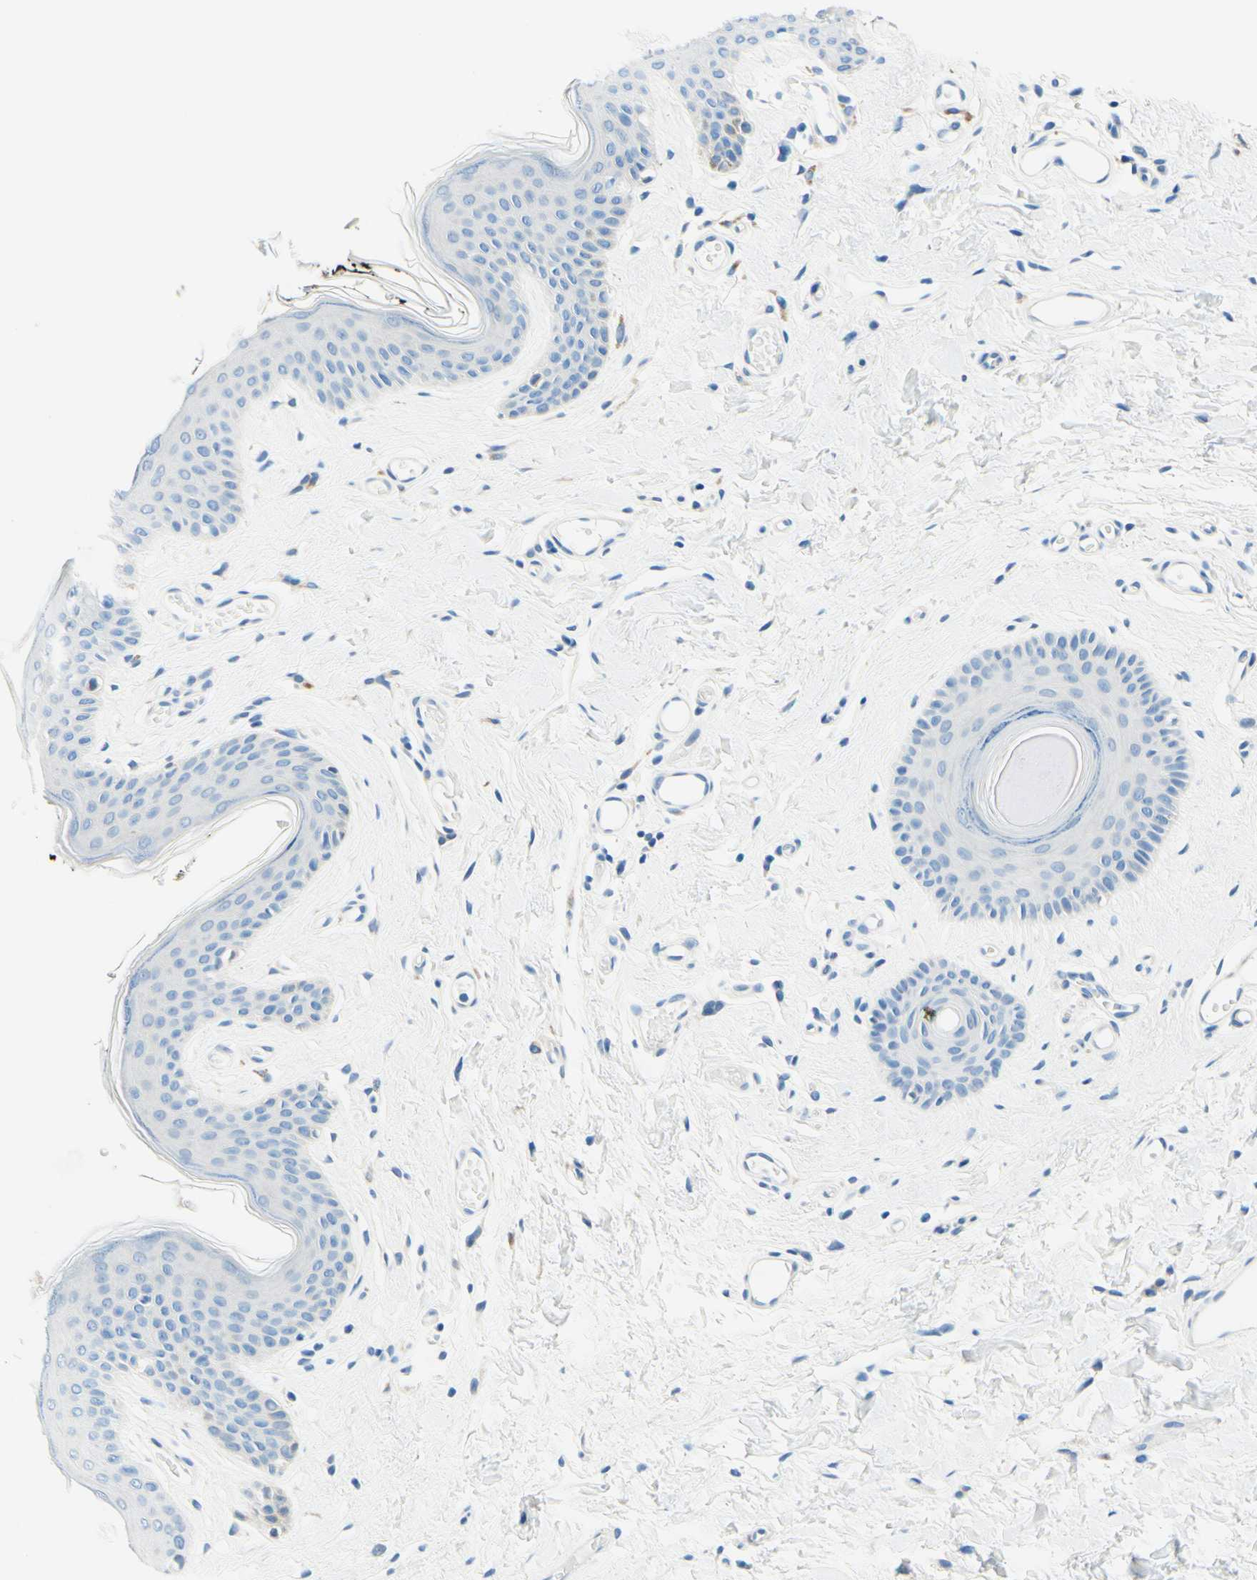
{"staining": {"intensity": "negative", "quantity": "none", "location": "none"}, "tissue": "skin", "cell_type": "Epidermal cells", "image_type": "normal", "snomed": [{"axis": "morphology", "description": "Normal tissue, NOS"}, {"axis": "morphology", "description": "Inflammation, NOS"}, {"axis": "topography", "description": "Vulva"}], "caption": "Immunohistochemistry (IHC) photomicrograph of benign skin stained for a protein (brown), which displays no staining in epidermal cells.", "gene": "PASD1", "patient": {"sex": "female", "age": 84}}